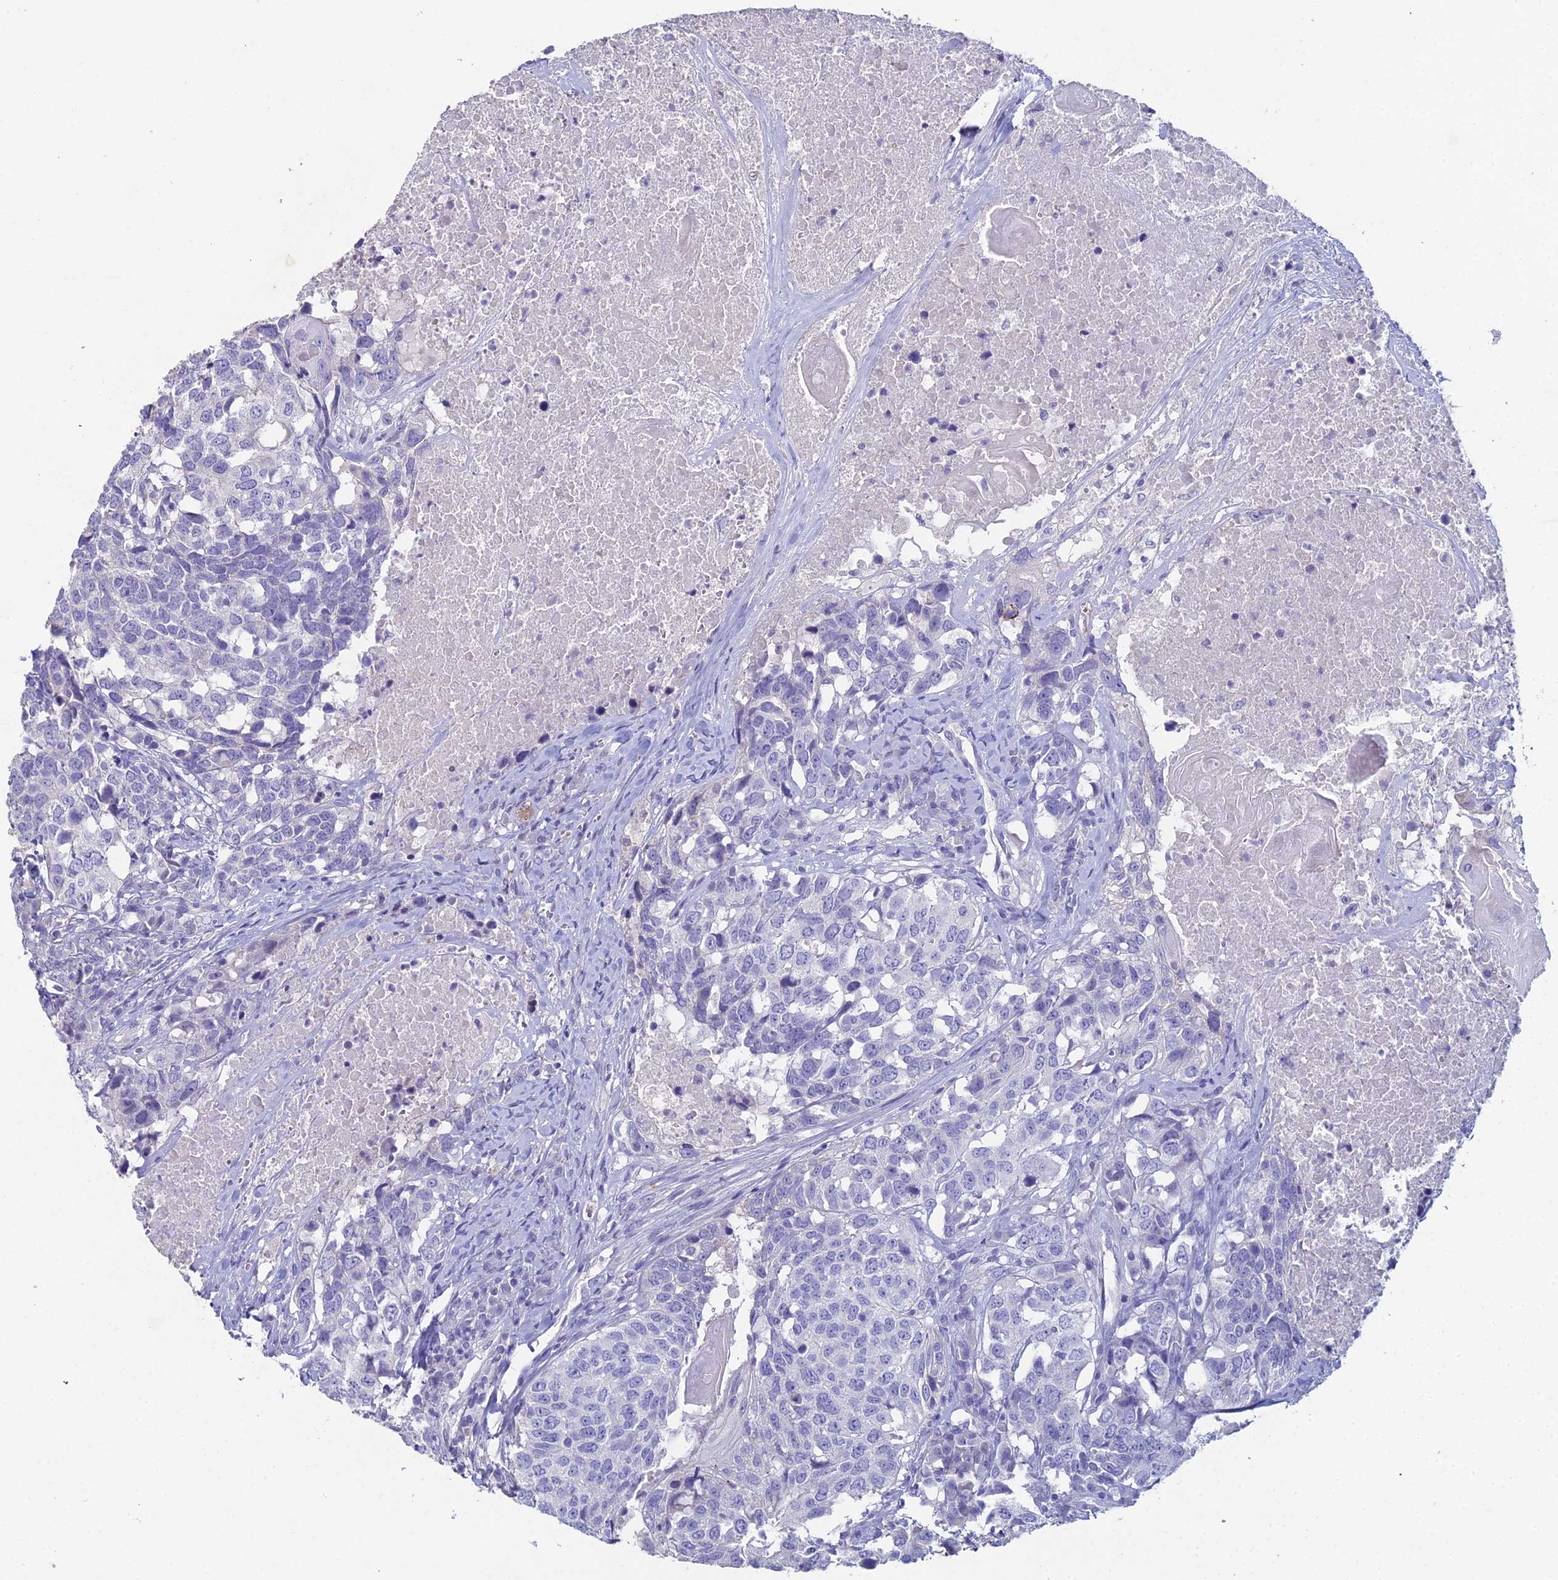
{"staining": {"intensity": "negative", "quantity": "none", "location": "none"}, "tissue": "head and neck cancer", "cell_type": "Tumor cells", "image_type": "cancer", "snomed": [{"axis": "morphology", "description": "Squamous cell carcinoma, NOS"}, {"axis": "topography", "description": "Head-Neck"}], "caption": "There is no significant expression in tumor cells of squamous cell carcinoma (head and neck). (IHC, brightfield microscopy, high magnification).", "gene": "NCAM1", "patient": {"sex": "male", "age": 66}}